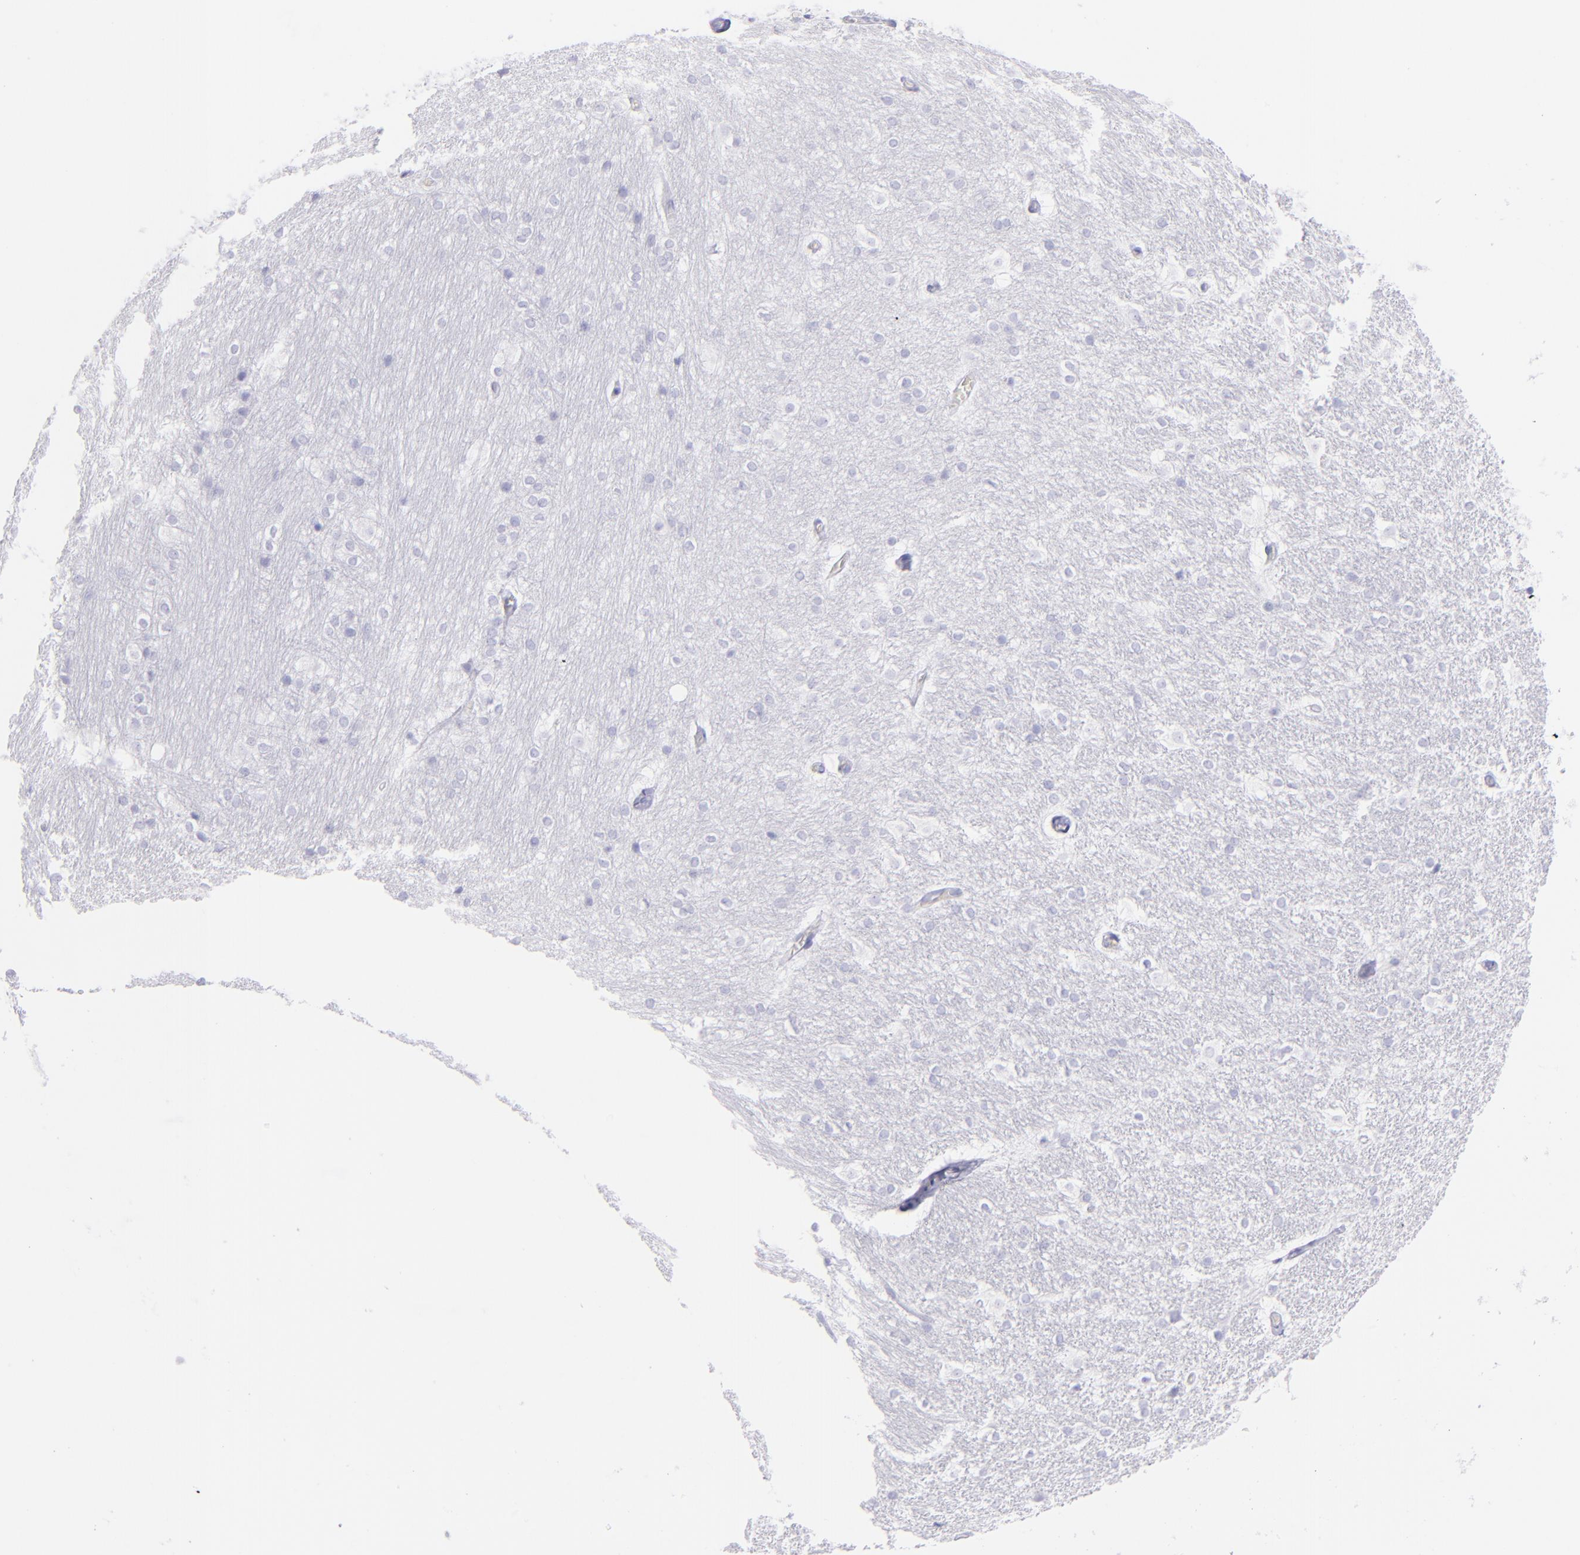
{"staining": {"intensity": "negative", "quantity": "none", "location": "none"}, "tissue": "hippocampus", "cell_type": "Glial cells", "image_type": "normal", "snomed": [{"axis": "morphology", "description": "Normal tissue, NOS"}, {"axis": "topography", "description": "Hippocampus"}], "caption": "Immunohistochemistry (IHC) micrograph of unremarkable hippocampus stained for a protein (brown), which demonstrates no positivity in glial cells. Nuclei are stained in blue.", "gene": "CD72", "patient": {"sex": "female", "age": 19}}